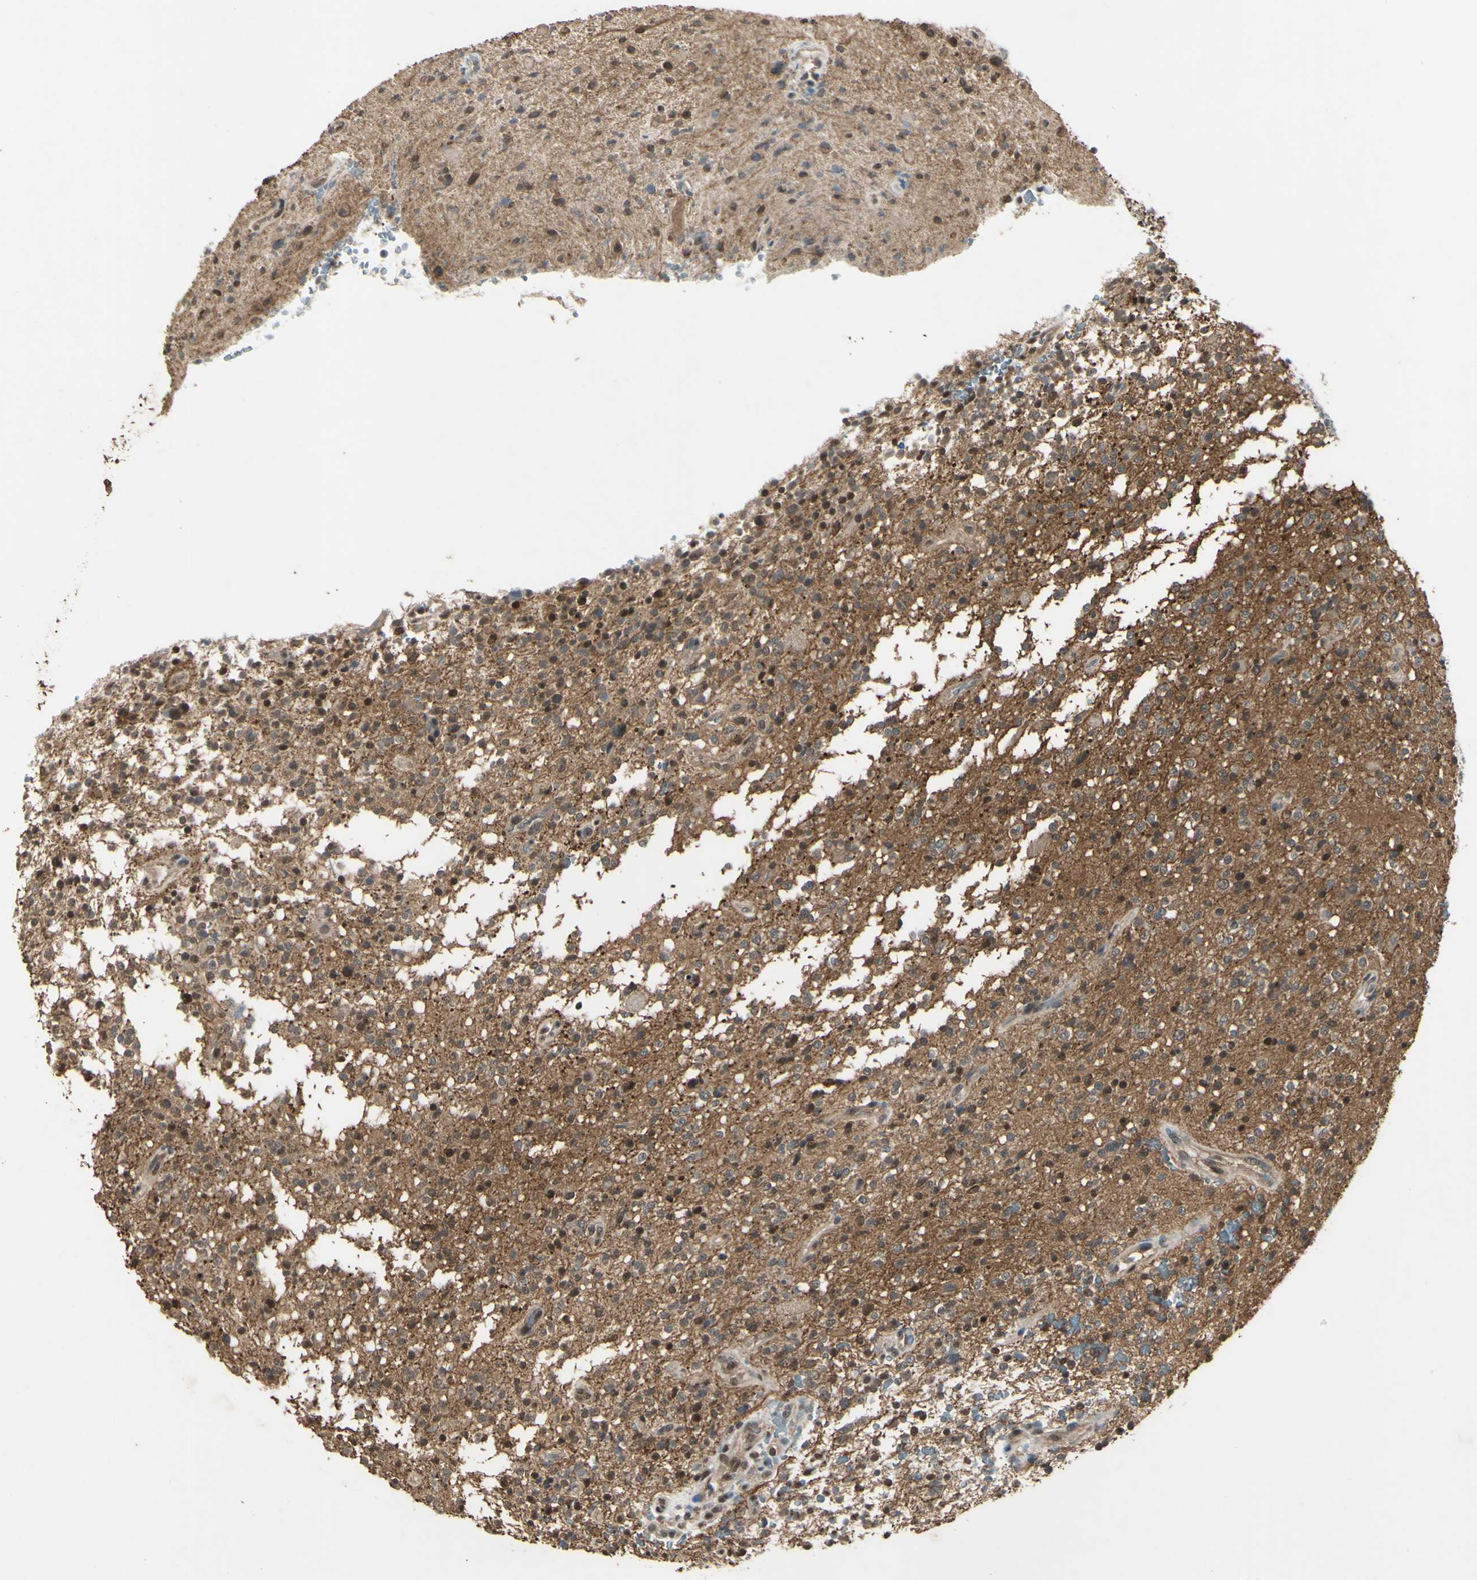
{"staining": {"intensity": "strong", "quantity": "25%-75%", "location": "cytoplasmic/membranous"}, "tissue": "glioma", "cell_type": "Tumor cells", "image_type": "cancer", "snomed": [{"axis": "morphology", "description": "Glioma, malignant, High grade"}, {"axis": "topography", "description": "Brain"}], "caption": "A photomicrograph of glioma stained for a protein exhibits strong cytoplasmic/membranous brown staining in tumor cells.", "gene": "PSMD5", "patient": {"sex": "male", "age": 48}}